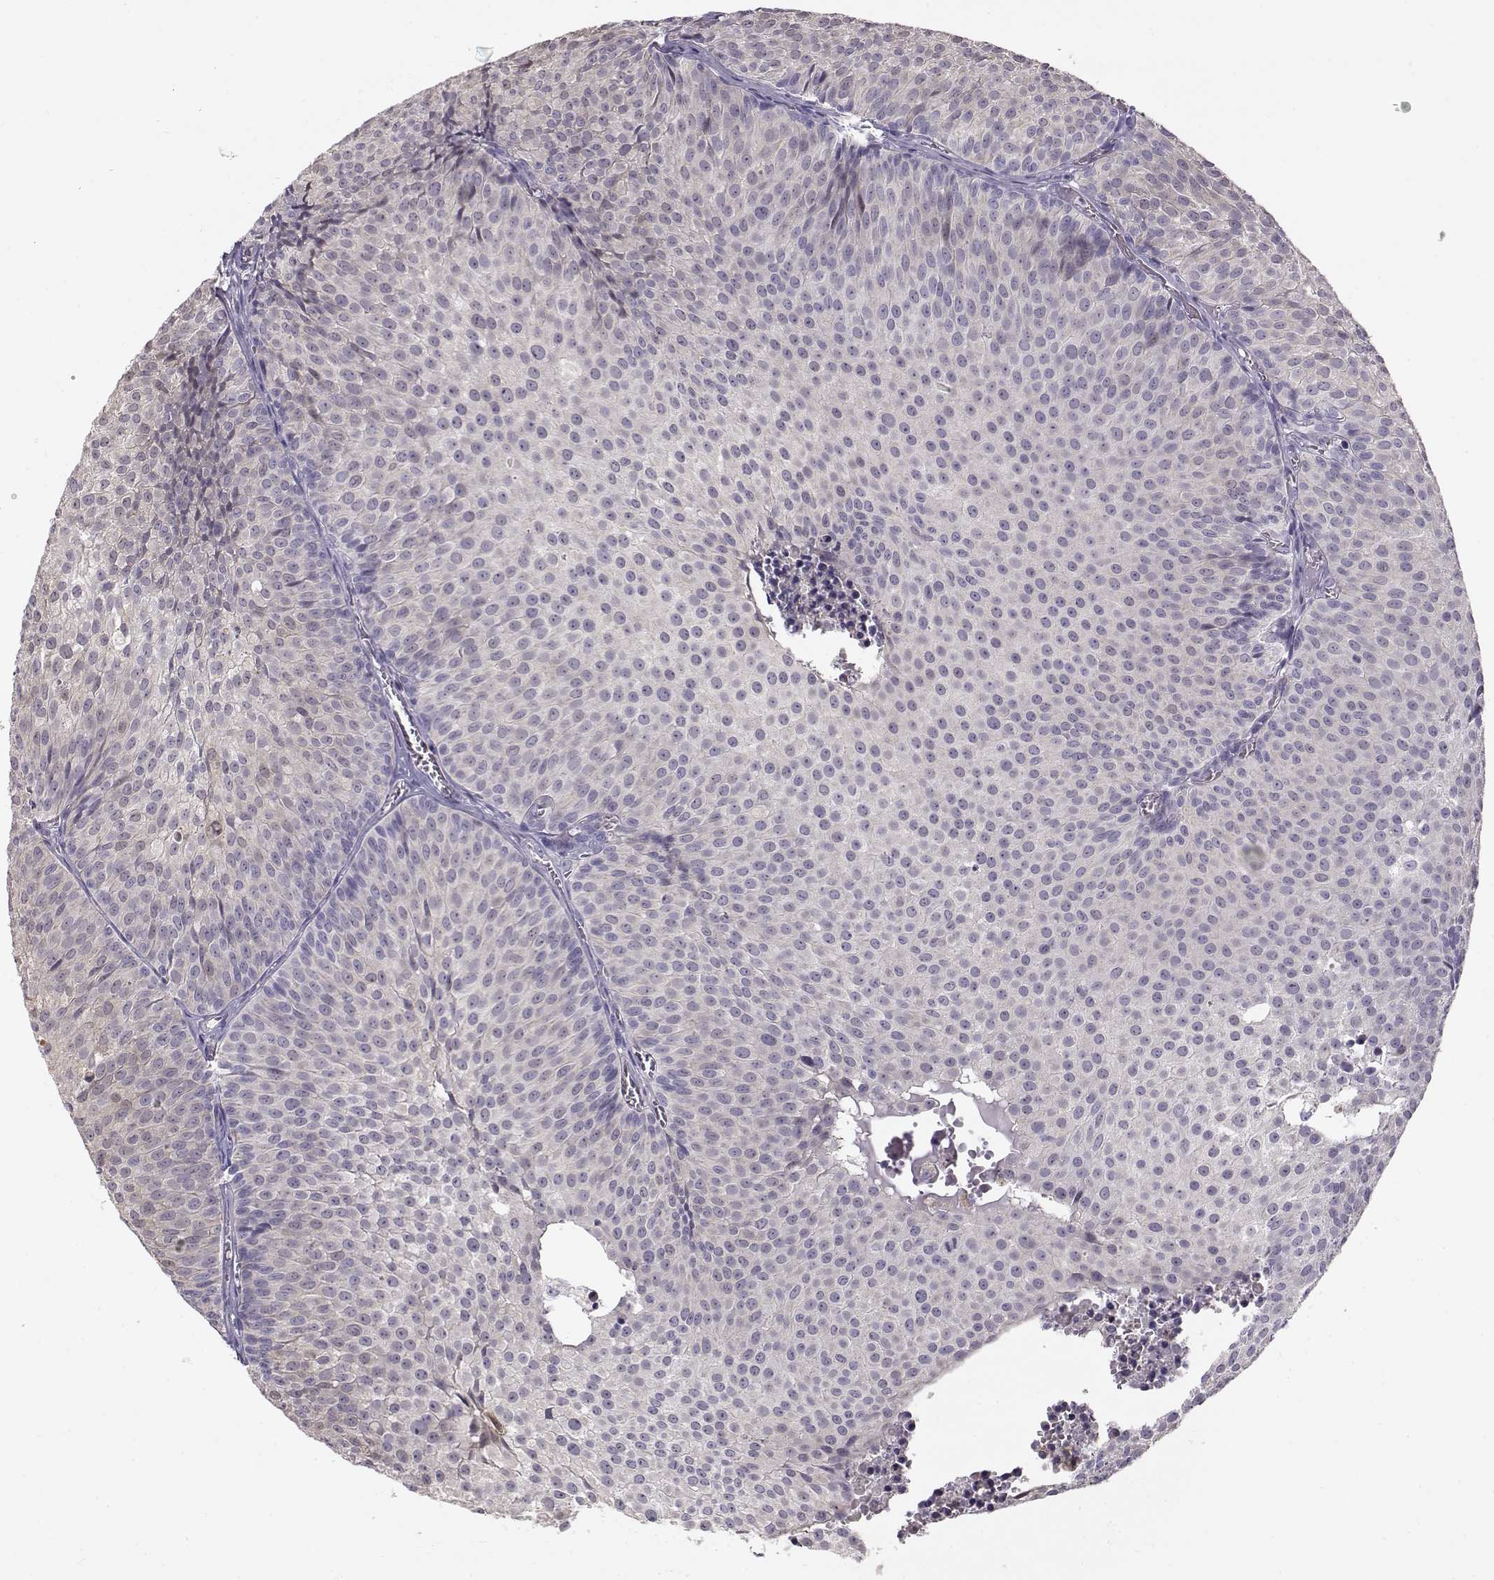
{"staining": {"intensity": "negative", "quantity": "none", "location": "none"}, "tissue": "urothelial cancer", "cell_type": "Tumor cells", "image_type": "cancer", "snomed": [{"axis": "morphology", "description": "Urothelial carcinoma, Low grade"}, {"axis": "topography", "description": "Urinary bladder"}], "caption": "This is a photomicrograph of immunohistochemistry (IHC) staining of low-grade urothelial carcinoma, which shows no expression in tumor cells.", "gene": "GRK1", "patient": {"sex": "male", "age": 63}}